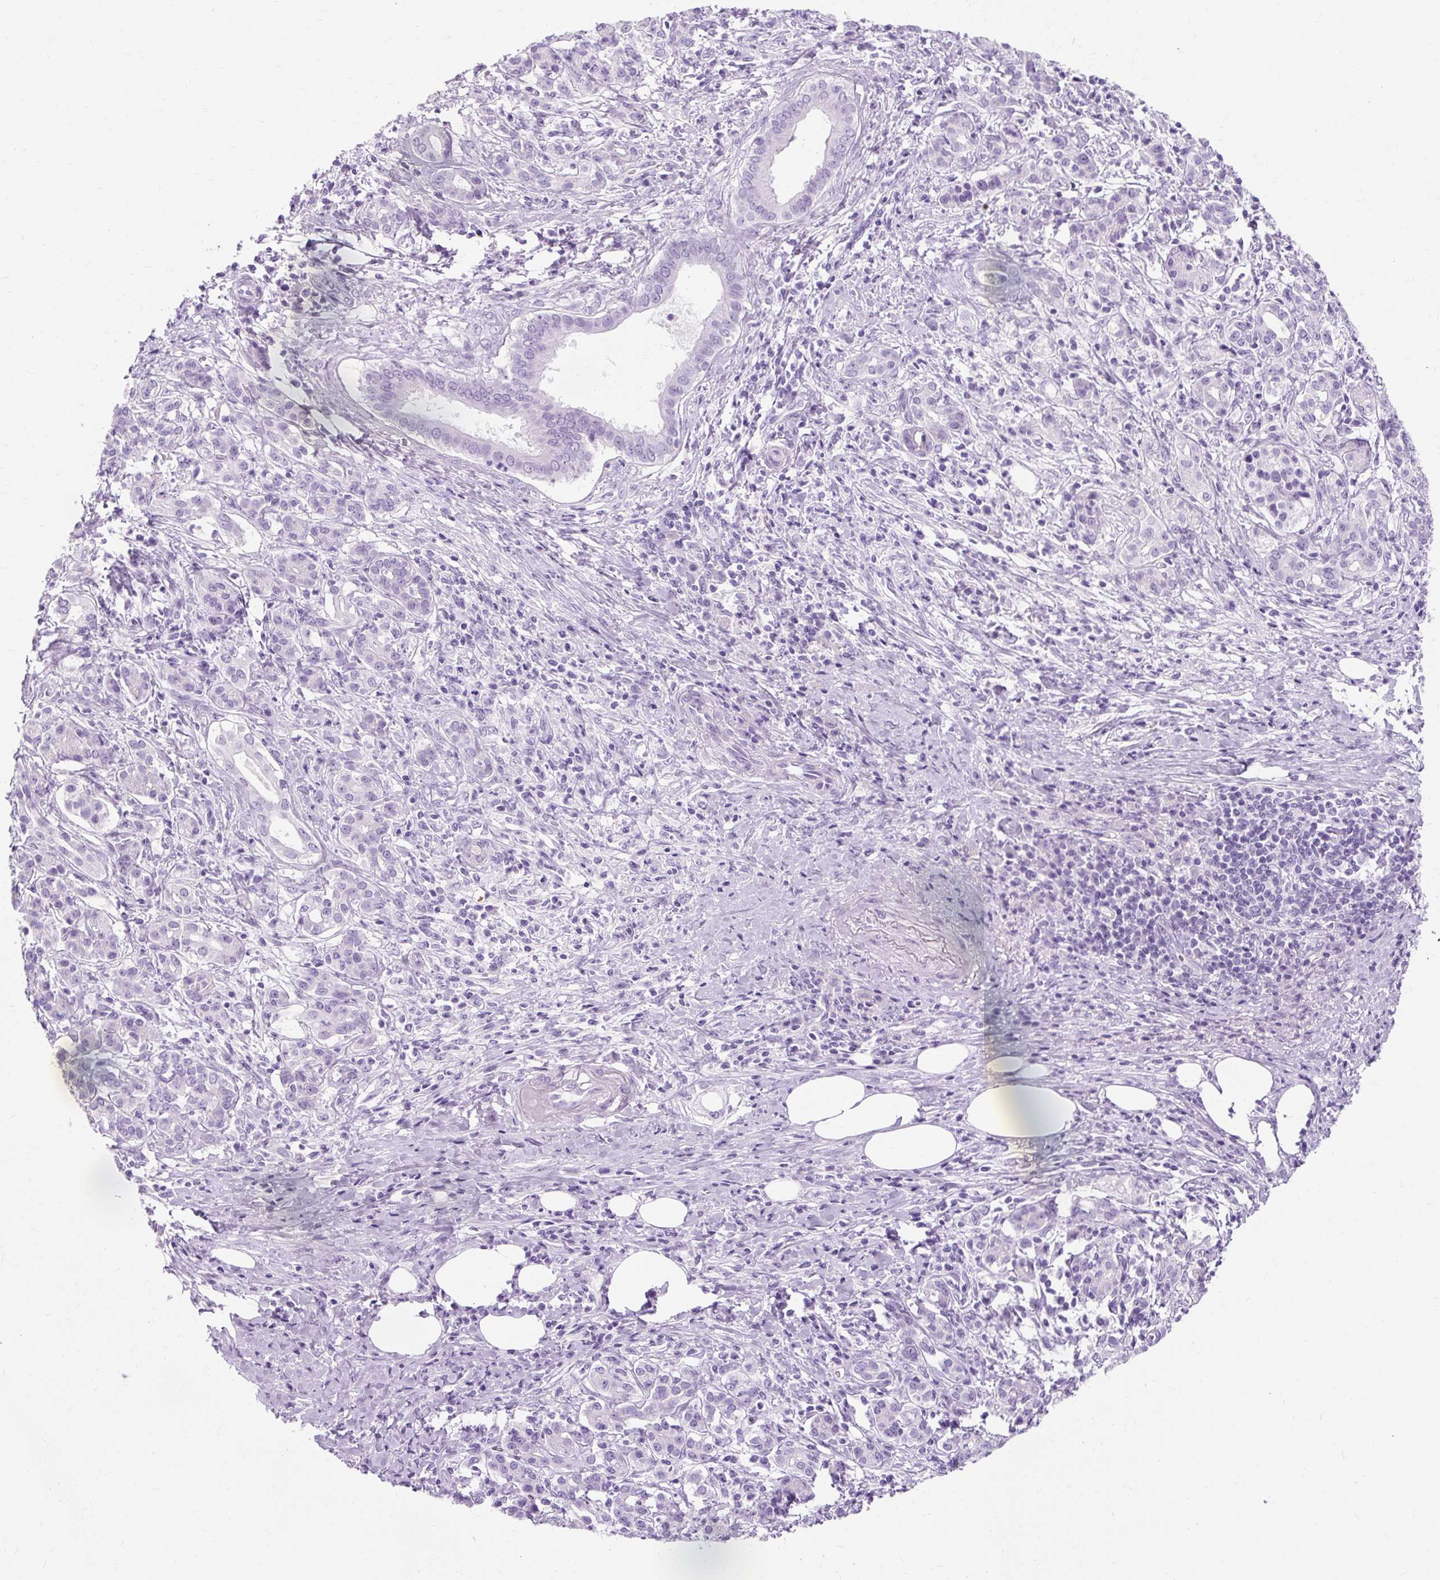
{"staining": {"intensity": "negative", "quantity": "none", "location": "none"}, "tissue": "pancreatic cancer", "cell_type": "Tumor cells", "image_type": "cancer", "snomed": [{"axis": "morphology", "description": "Adenocarcinoma, NOS"}, {"axis": "topography", "description": "Pancreas"}], "caption": "Immunohistochemistry histopathology image of neoplastic tissue: human pancreatic cancer (adenocarcinoma) stained with DAB (3,3'-diaminobenzidine) demonstrates no significant protein expression in tumor cells.", "gene": "TMEM89", "patient": {"sex": "male", "age": 63}}